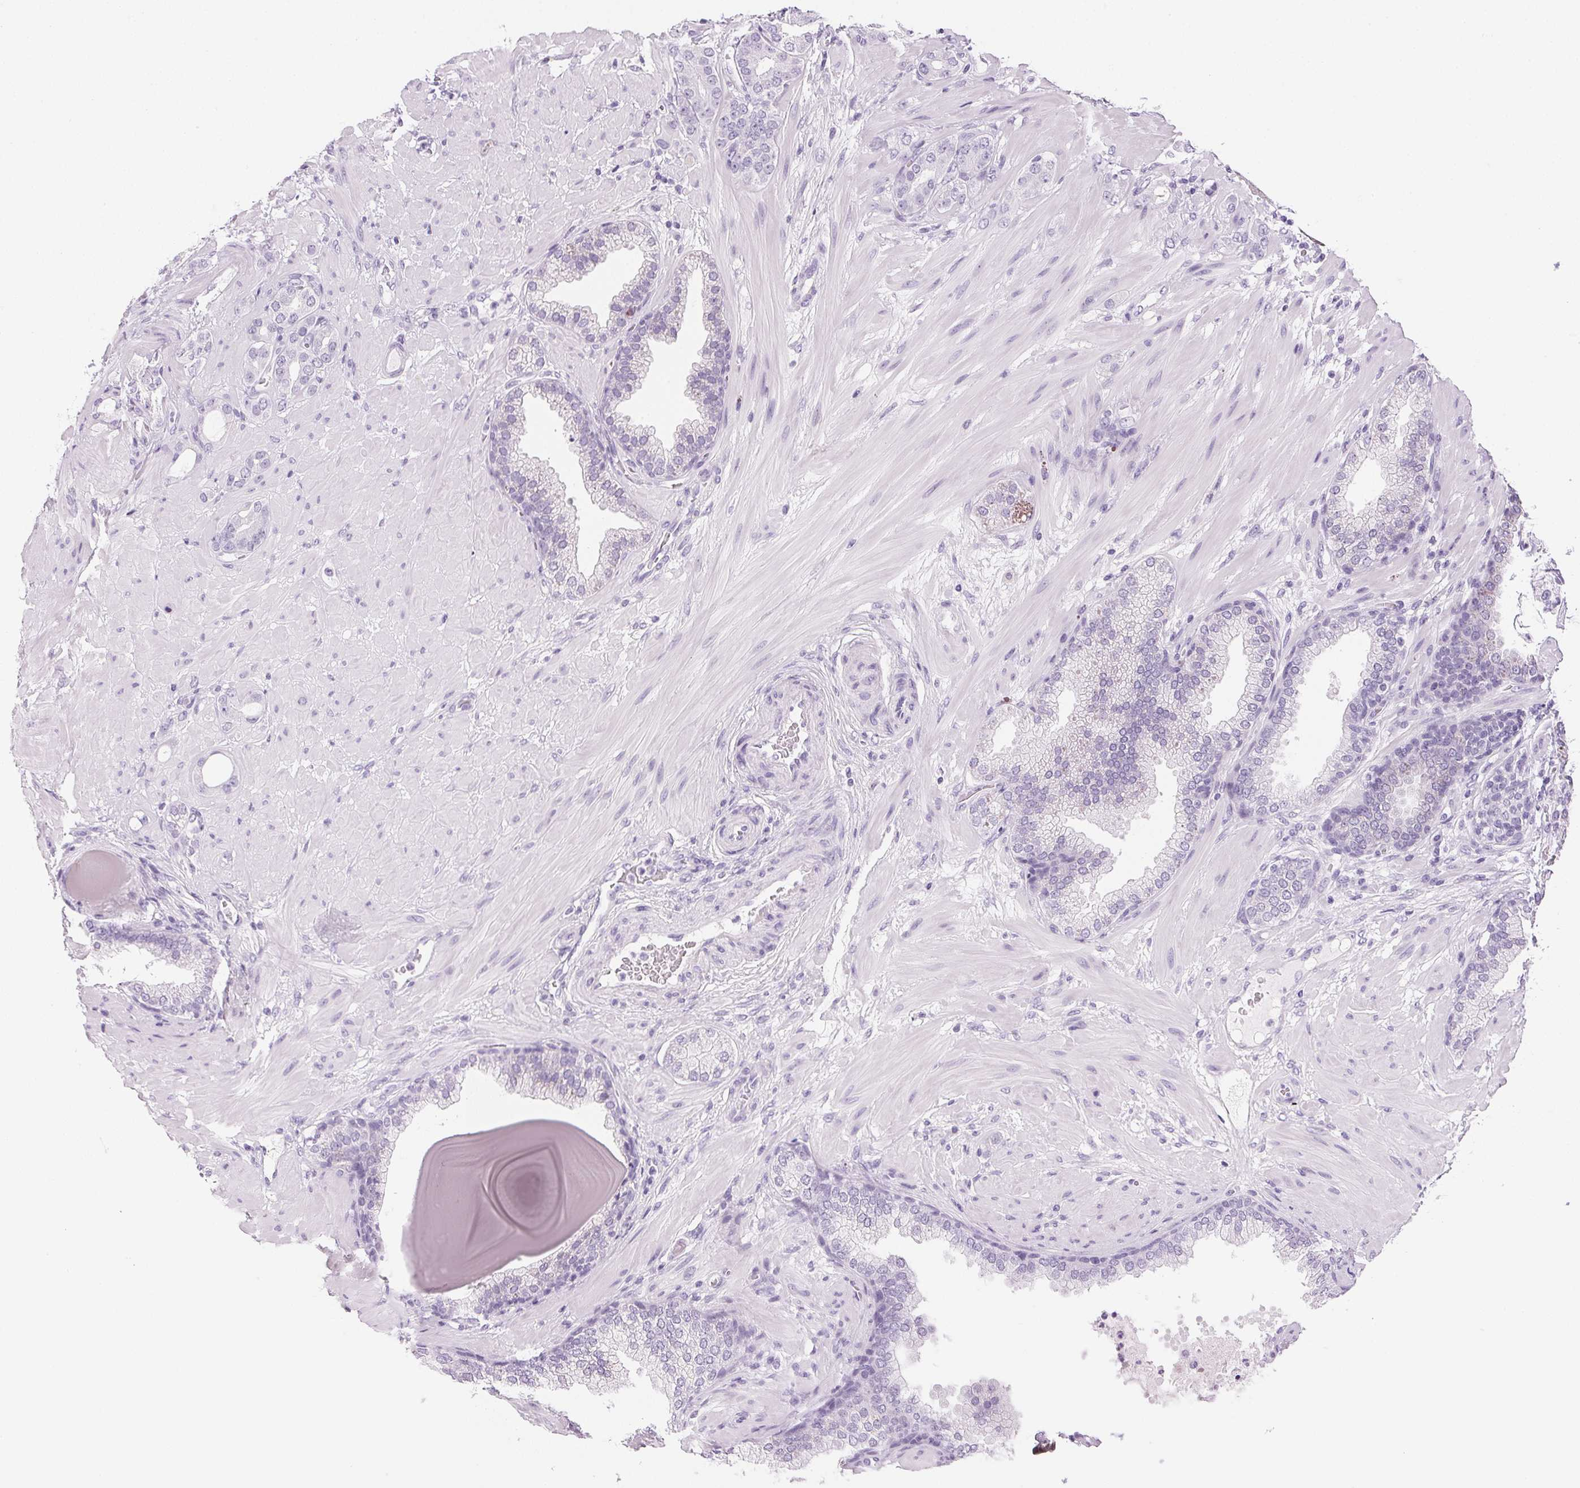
{"staining": {"intensity": "negative", "quantity": "none", "location": "none"}, "tissue": "prostate cancer", "cell_type": "Tumor cells", "image_type": "cancer", "snomed": [{"axis": "morphology", "description": "Adenocarcinoma, Low grade"}, {"axis": "topography", "description": "Prostate"}], "caption": "Prostate cancer (low-grade adenocarcinoma) was stained to show a protein in brown. There is no significant positivity in tumor cells. The staining is performed using DAB brown chromogen with nuclei counter-stained in using hematoxylin.", "gene": "IGFBP1", "patient": {"sex": "male", "age": 57}}